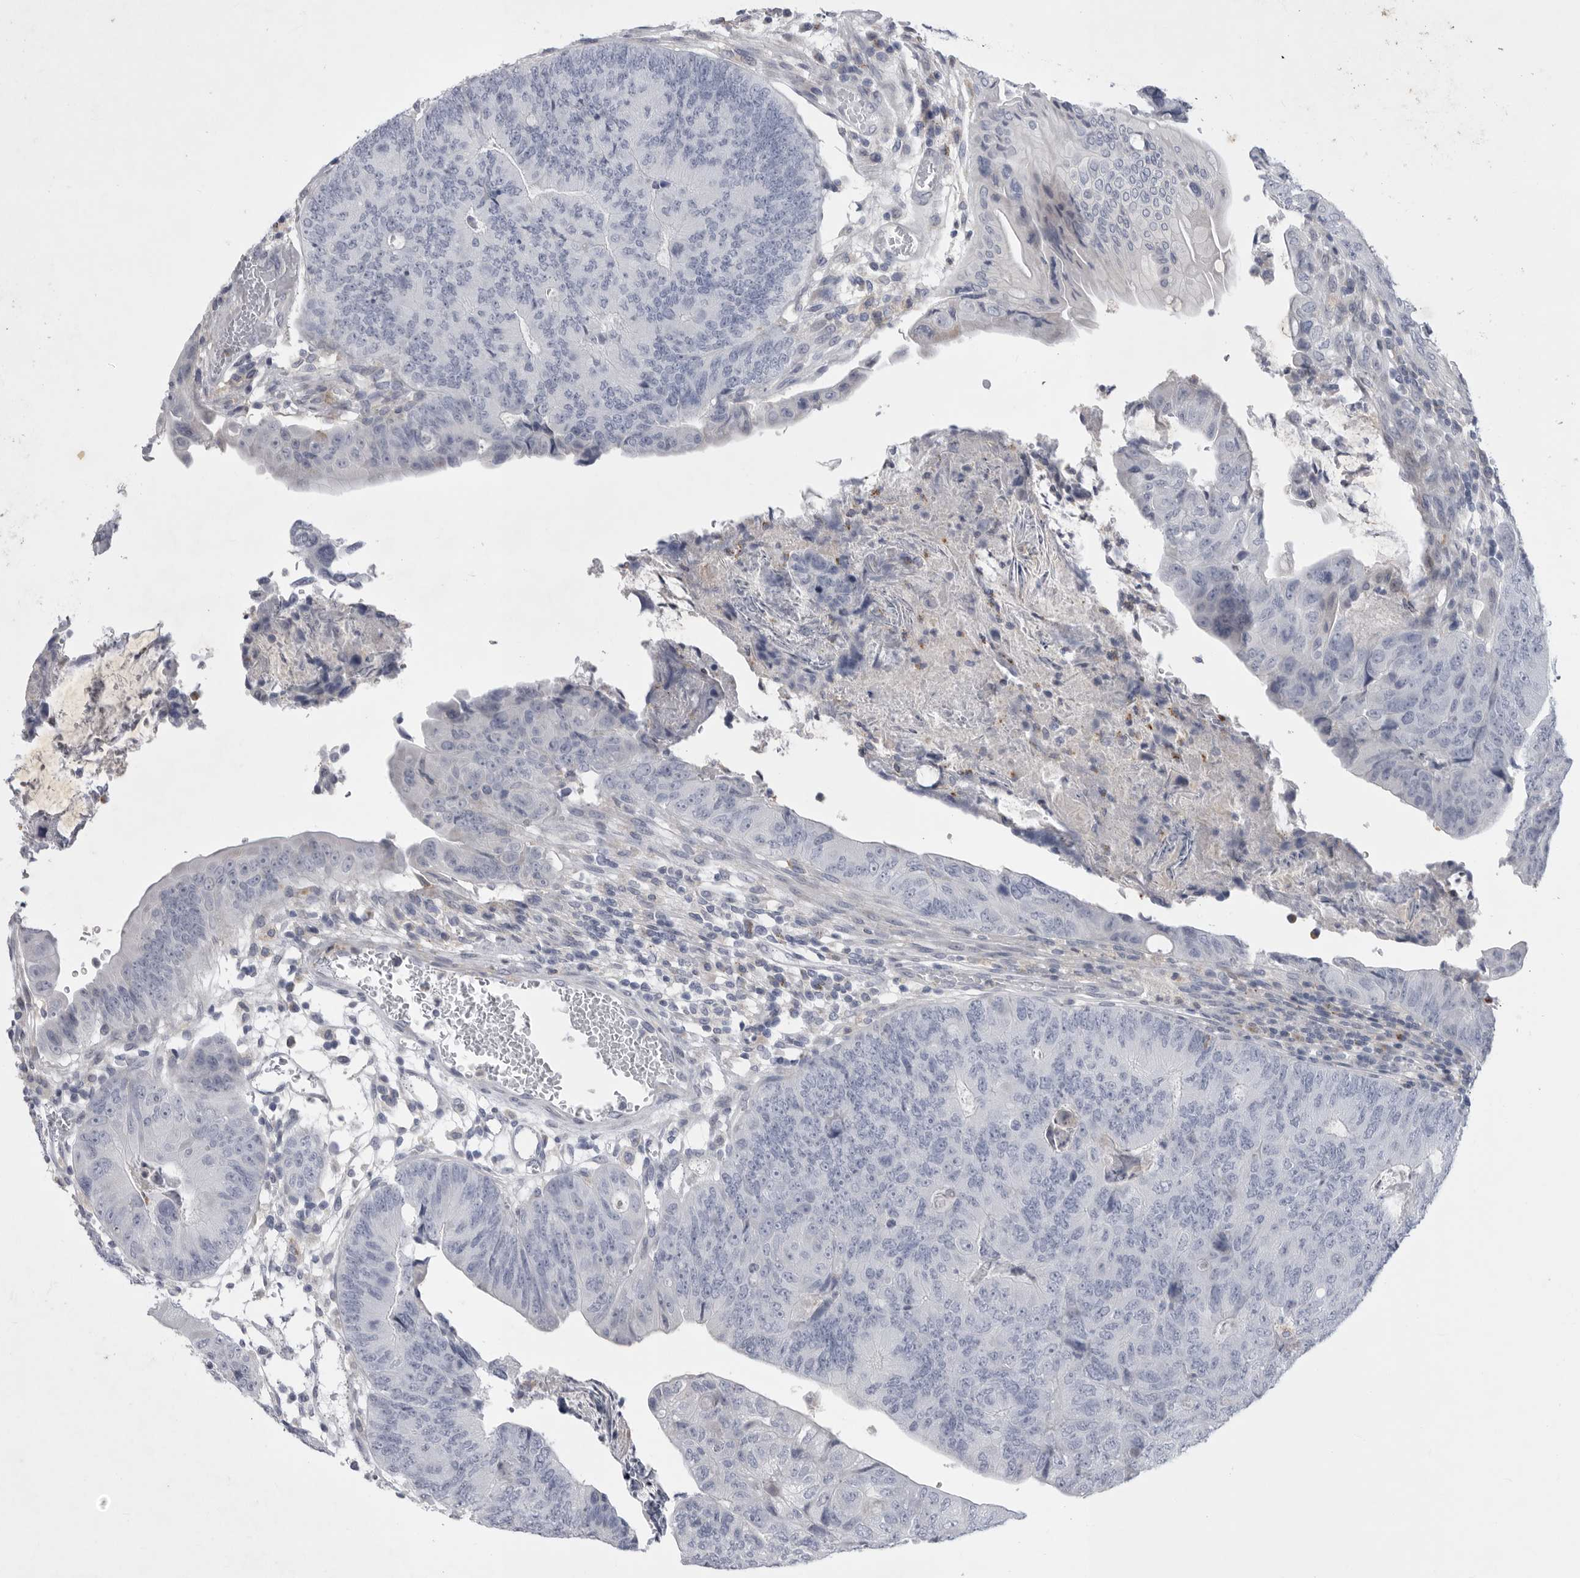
{"staining": {"intensity": "negative", "quantity": "none", "location": "none"}, "tissue": "colorectal cancer", "cell_type": "Tumor cells", "image_type": "cancer", "snomed": [{"axis": "morphology", "description": "Adenocarcinoma, NOS"}, {"axis": "topography", "description": "Colon"}], "caption": "Human adenocarcinoma (colorectal) stained for a protein using IHC exhibits no staining in tumor cells.", "gene": "SIGLEC10", "patient": {"sex": "female", "age": 67}}